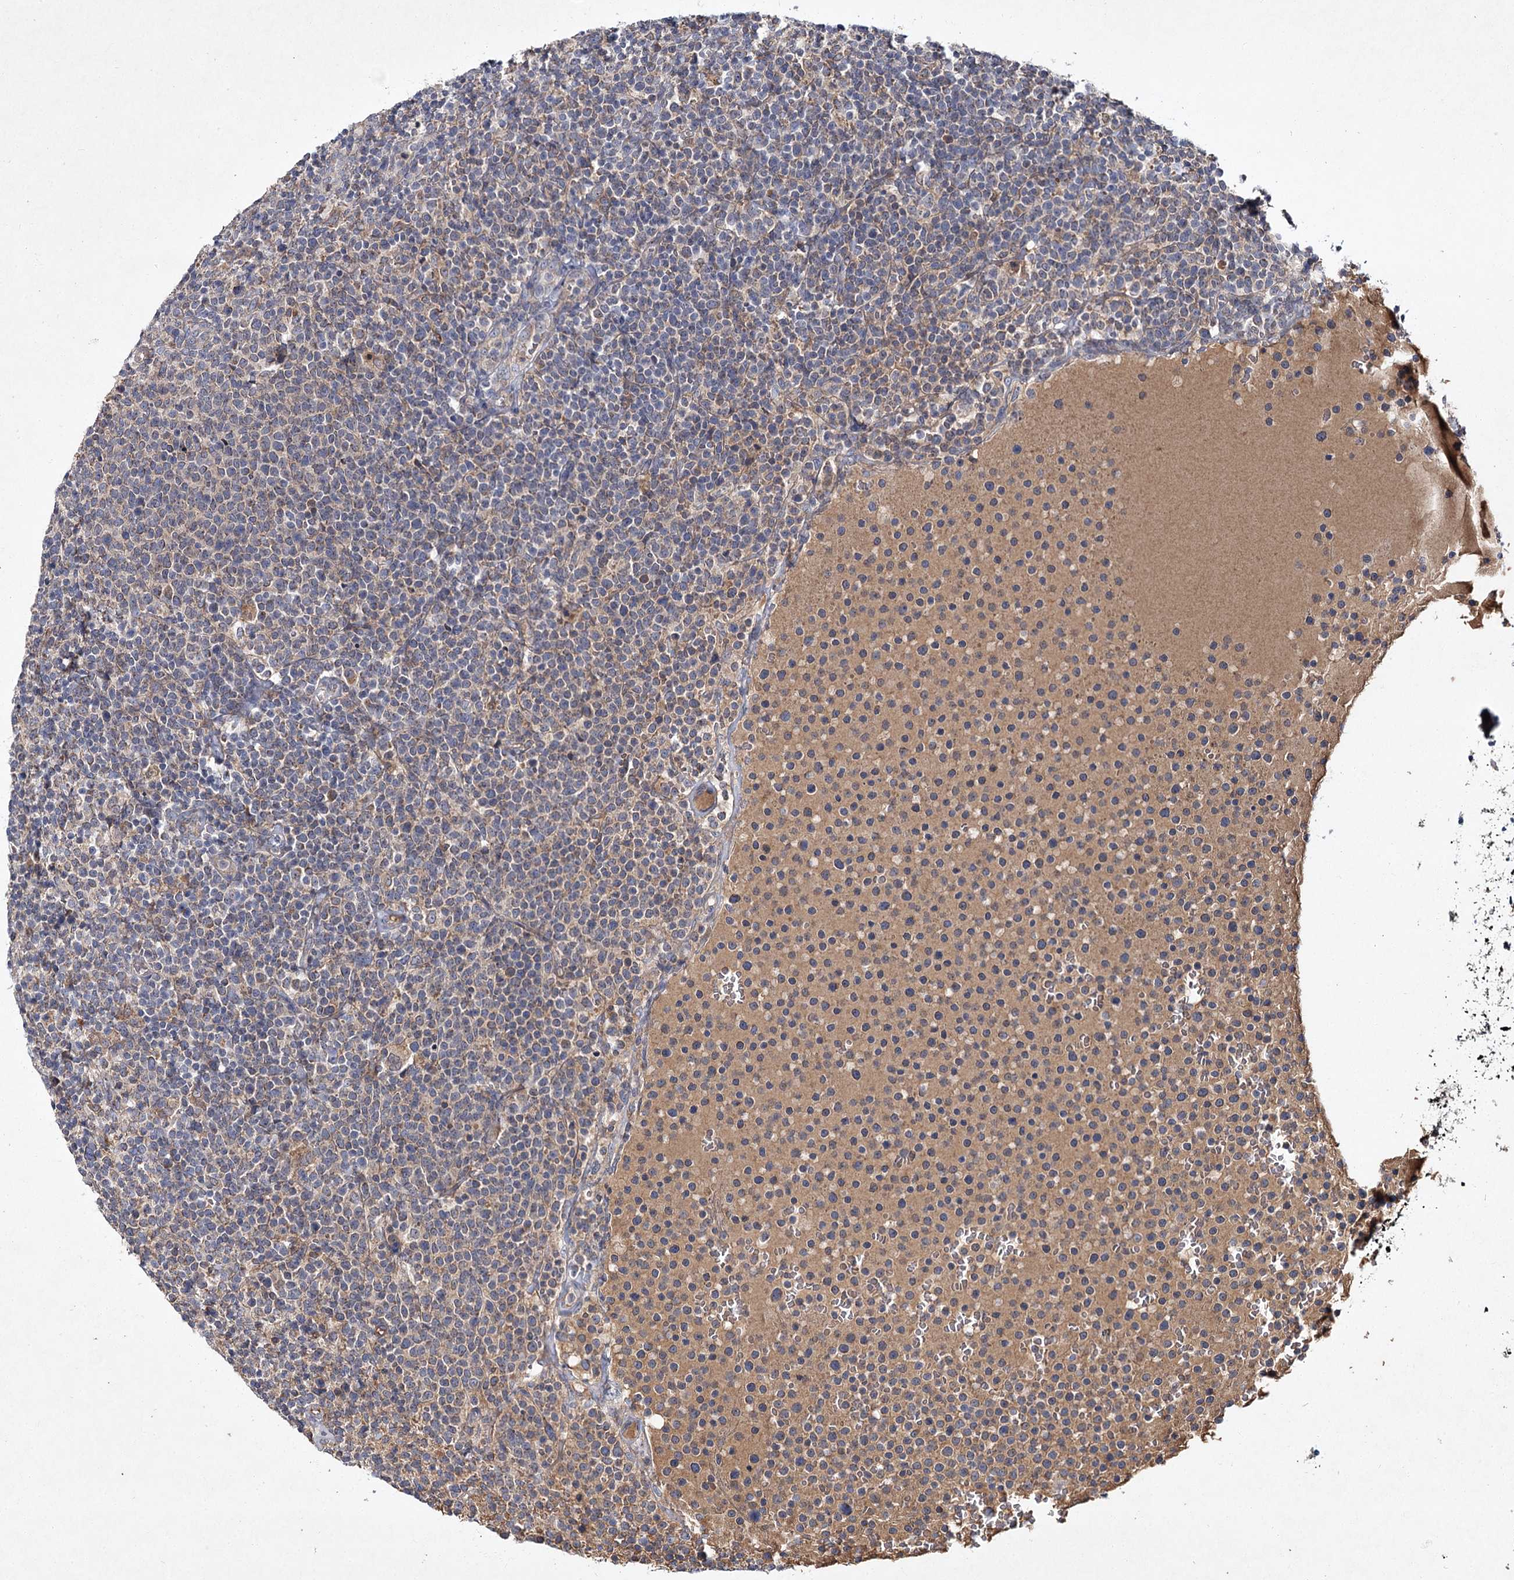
{"staining": {"intensity": "weak", "quantity": "25%-75%", "location": "cytoplasmic/membranous"}, "tissue": "lymphoma", "cell_type": "Tumor cells", "image_type": "cancer", "snomed": [{"axis": "morphology", "description": "Malignant lymphoma, non-Hodgkin's type, High grade"}, {"axis": "topography", "description": "Lymph node"}], "caption": "Immunohistochemical staining of lymphoma shows low levels of weak cytoplasmic/membranous expression in approximately 25%-75% of tumor cells.", "gene": "MFN1", "patient": {"sex": "male", "age": 61}}